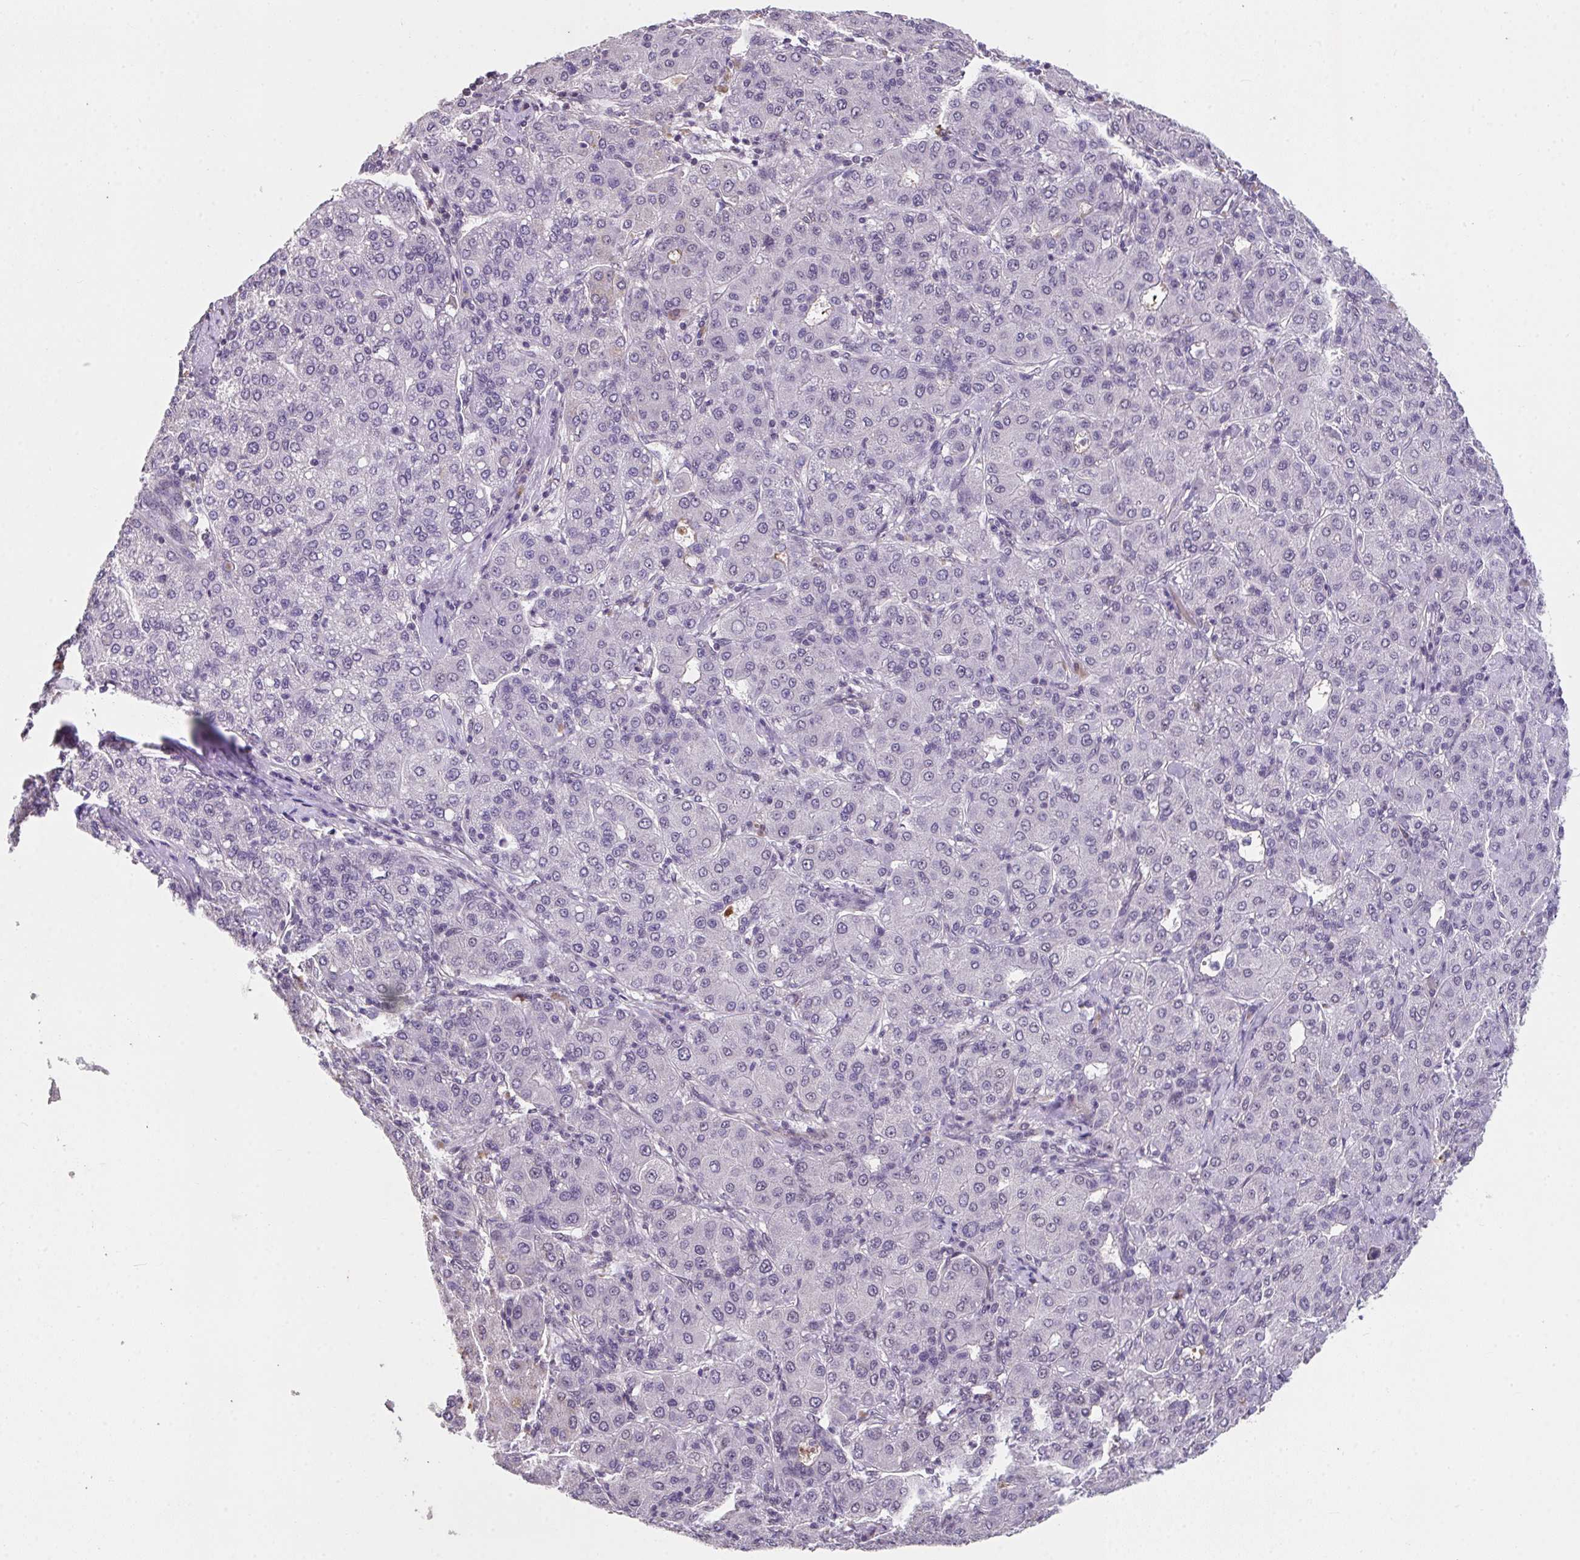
{"staining": {"intensity": "negative", "quantity": "none", "location": "none"}, "tissue": "liver cancer", "cell_type": "Tumor cells", "image_type": "cancer", "snomed": [{"axis": "morphology", "description": "Carcinoma, Hepatocellular, NOS"}, {"axis": "topography", "description": "Liver"}], "caption": "Photomicrograph shows no significant protein expression in tumor cells of liver cancer (hepatocellular carcinoma).", "gene": "RBBP6", "patient": {"sex": "male", "age": 65}}